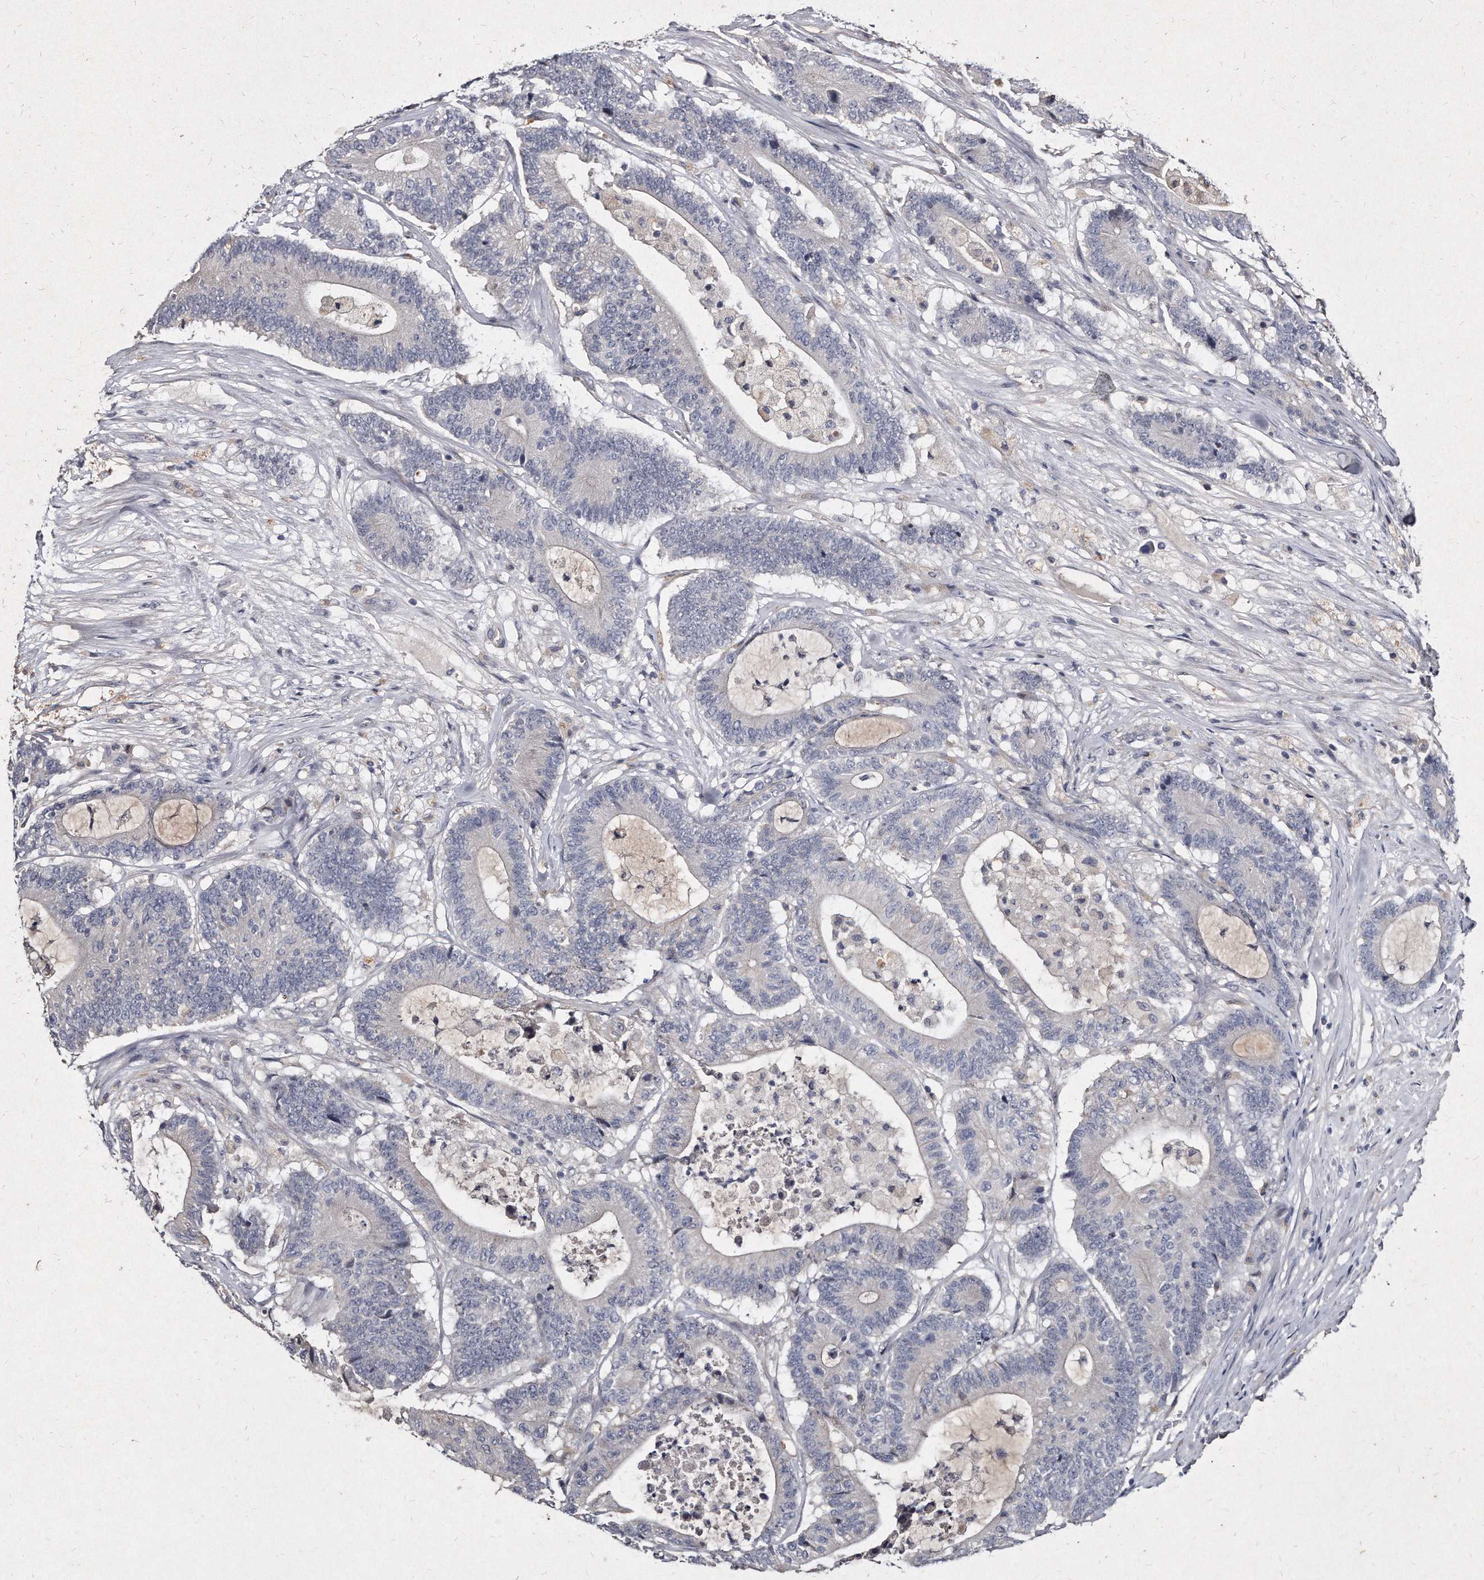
{"staining": {"intensity": "negative", "quantity": "none", "location": "none"}, "tissue": "colorectal cancer", "cell_type": "Tumor cells", "image_type": "cancer", "snomed": [{"axis": "morphology", "description": "Adenocarcinoma, NOS"}, {"axis": "topography", "description": "Colon"}], "caption": "The photomicrograph reveals no staining of tumor cells in colorectal adenocarcinoma.", "gene": "KLHDC3", "patient": {"sex": "female", "age": 84}}